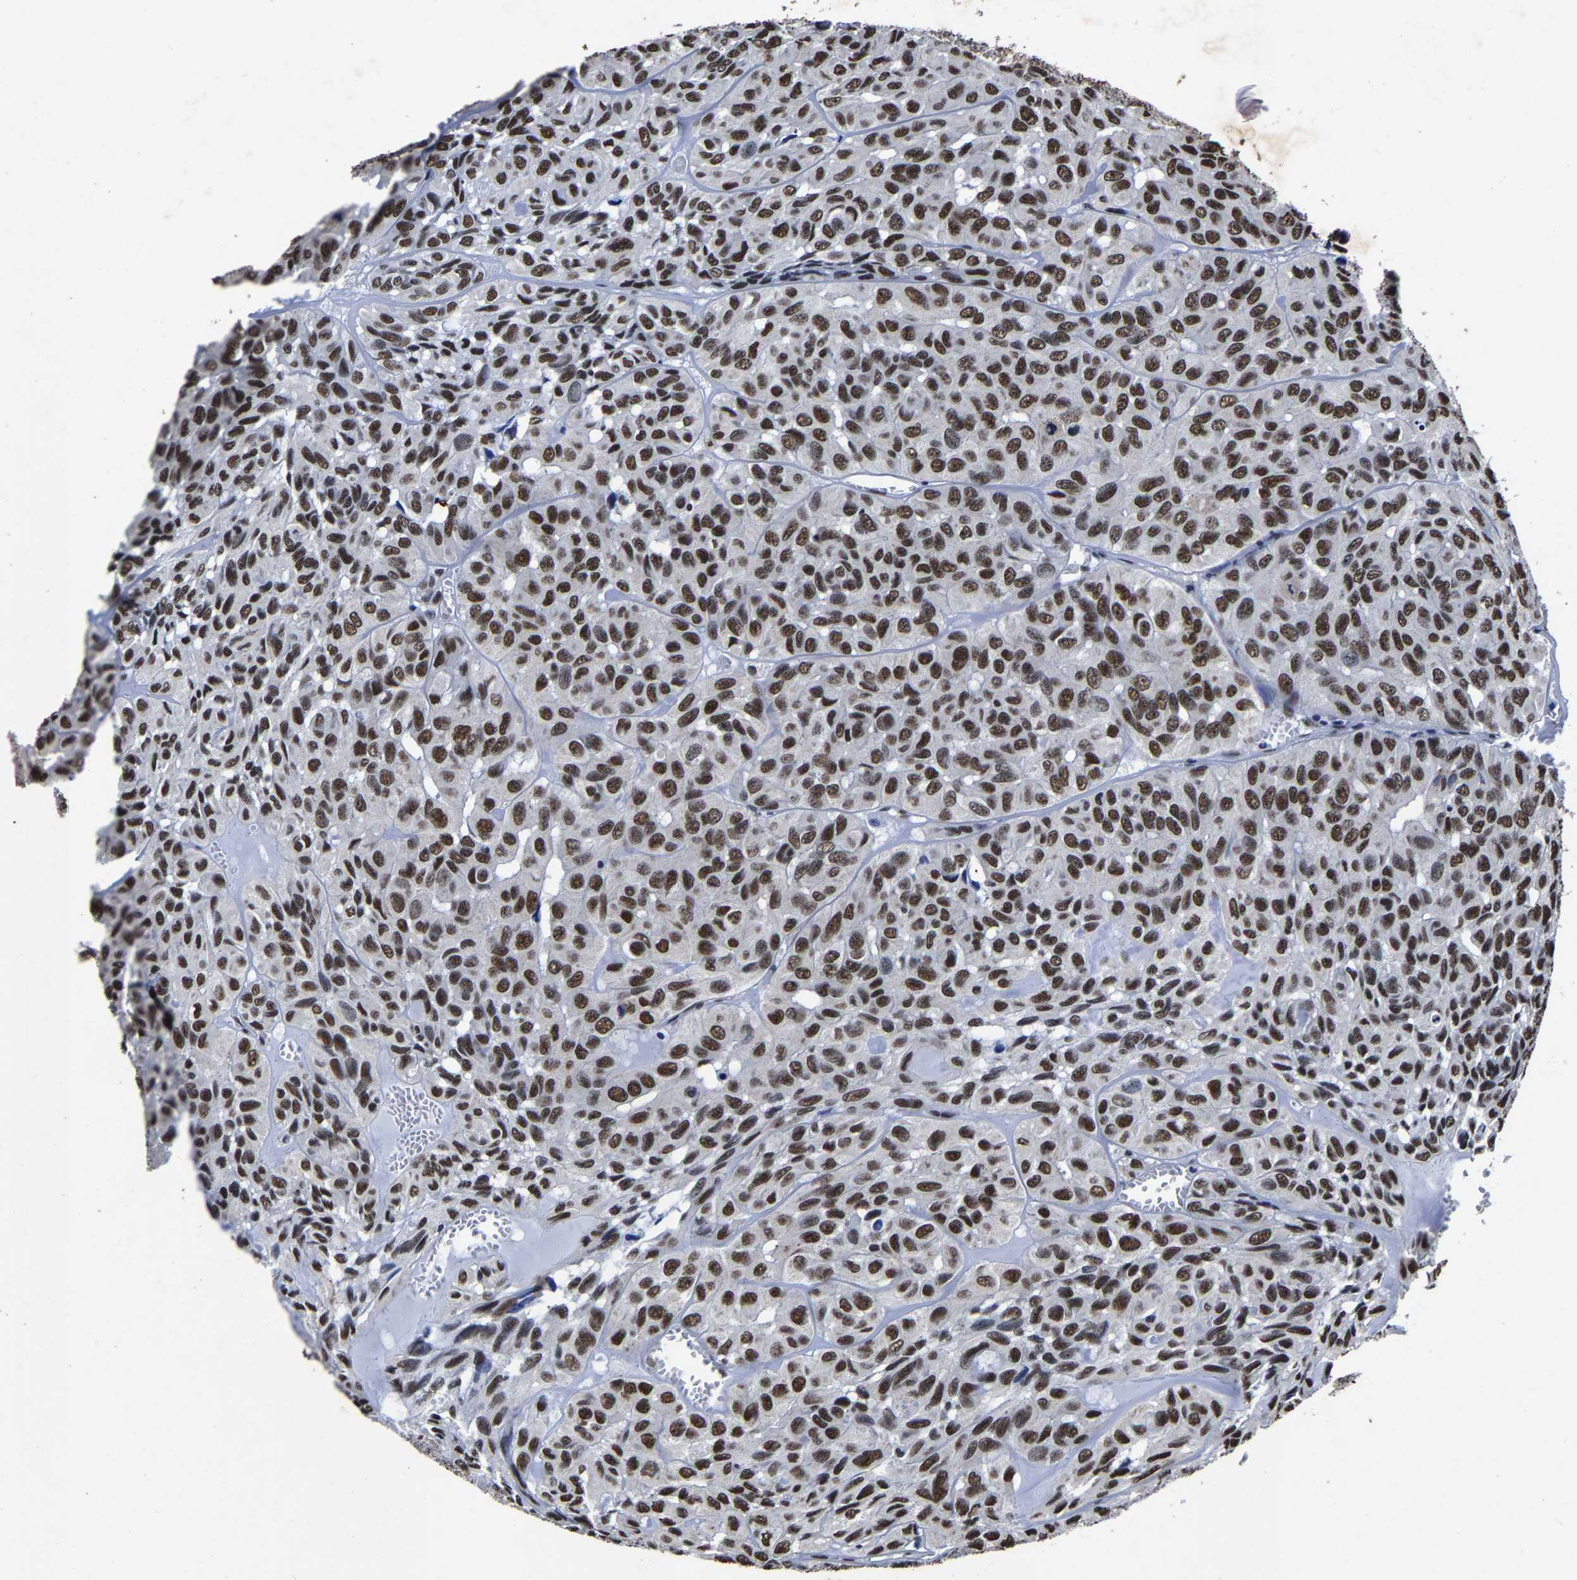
{"staining": {"intensity": "strong", "quantity": ">75%", "location": "nuclear"}, "tissue": "head and neck cancer", "cell_type": "Tumor cells", "image_type": "cancer", "snomed": [{"axis": "morphology", "description": "Adenocarcinoma, NOS"}, {"axis": "topography", "description": "Salivary gland, NOS"}, {"axis": "topography", "description": "Head-Neck"}], "caption": "Human head and neck adenocarcinoma stained with a brown dye demonstrates strong nuclear positive positivity in about >75% of tumor cells.", "gene": "RBM45", "patient": {"sex": "female", "age": 76}}